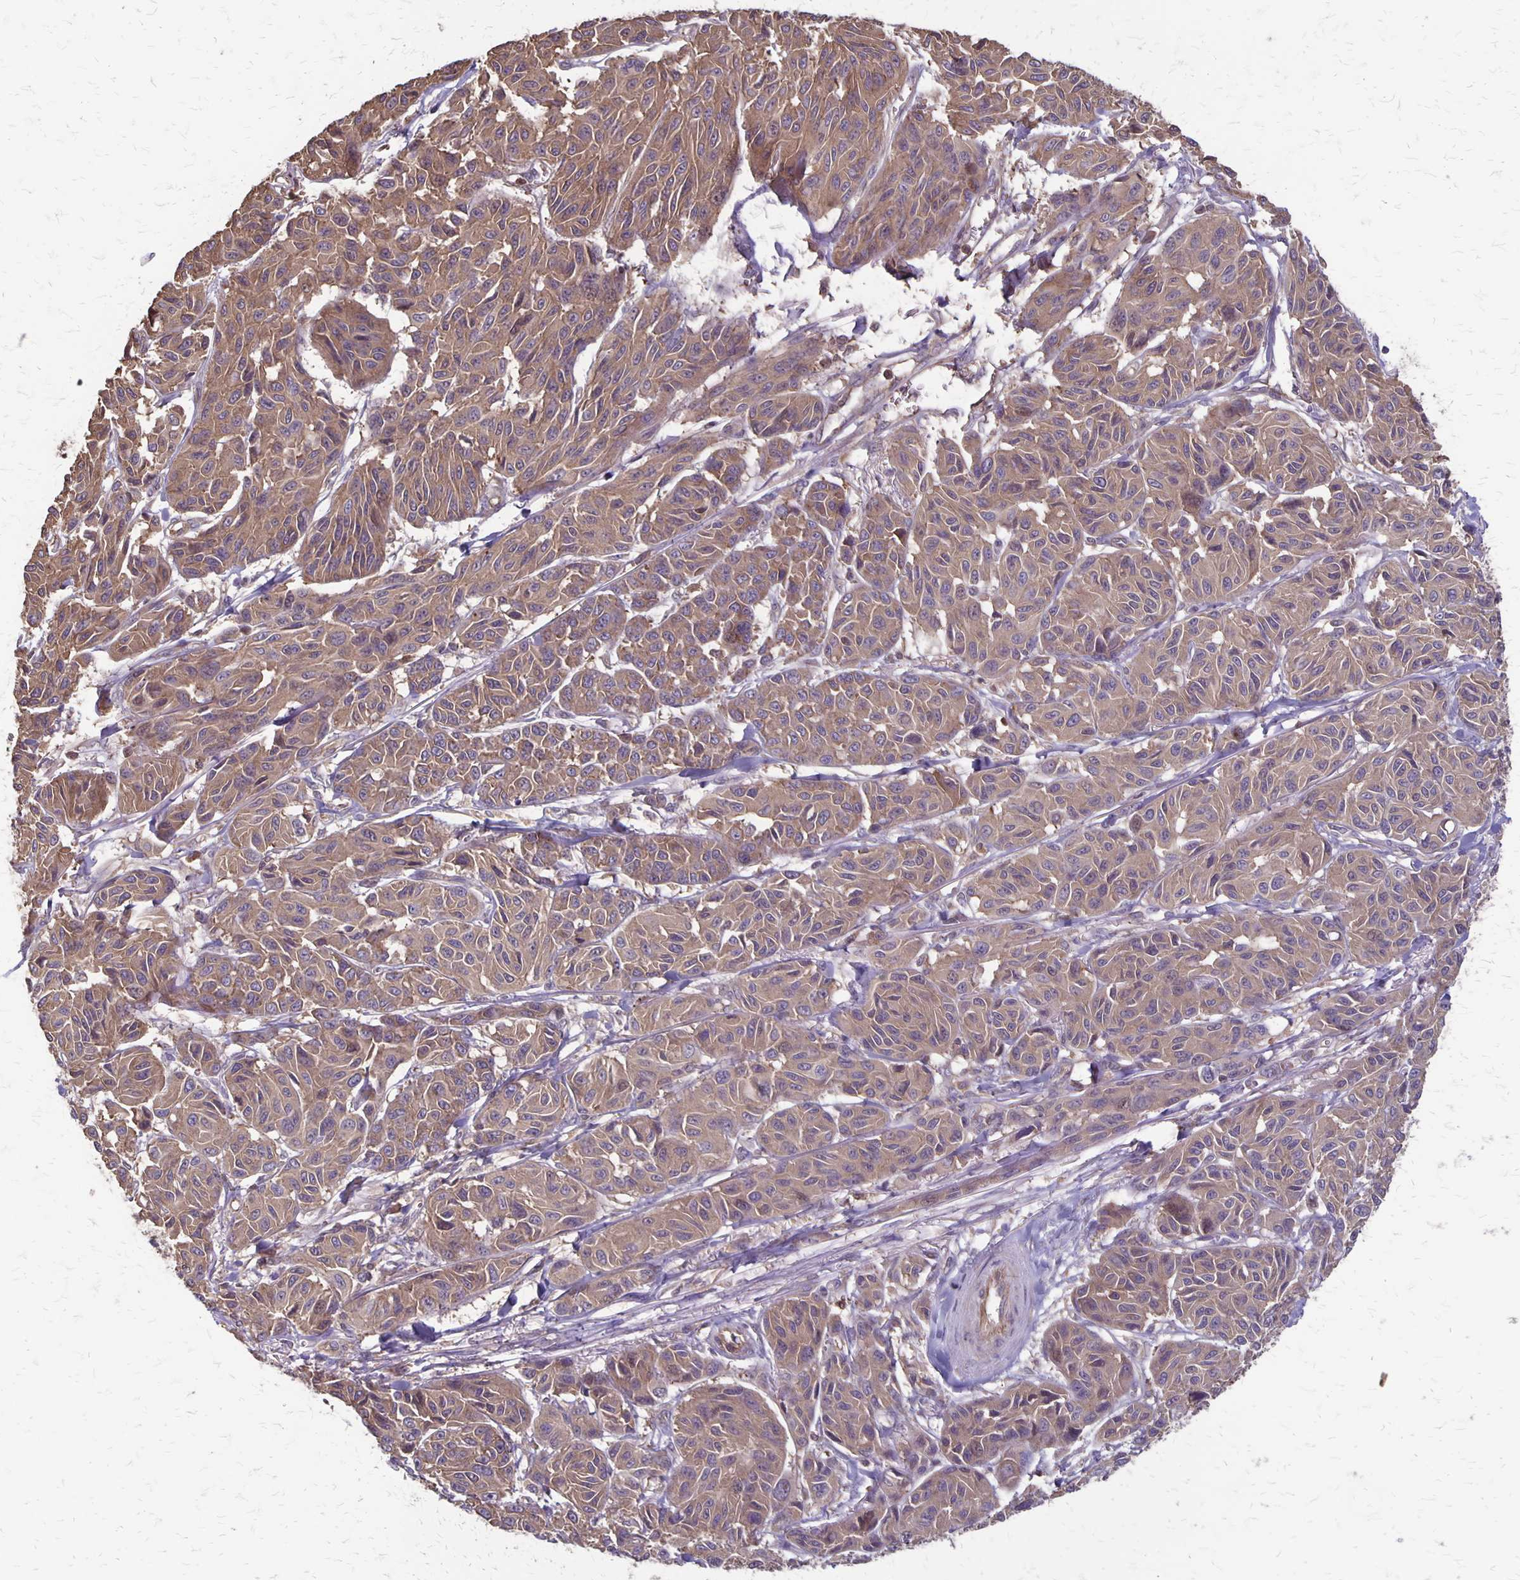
{"staining": {"intensity": "moderate", "quantity": "25%-75%", "location": "cytoplasmic/membranous"}, "tissue": "melanoma", "cell_type": "Tumor cells", "image_type": "cancer", "snomed": [{"axis": "morphology", "description": "Malignant melanoma, NOS"}, {"axis": "topography", "description": "Skin"}], "caption": "IHC micrograph of melanoma stained for a protein (brown), which exhibits medium levels of moderate cytoplasmic/membranous positivity in about 25%-75% of tumor cells.", "gene": "PROM2", "patient": {"sex": "female", "age": 66}}